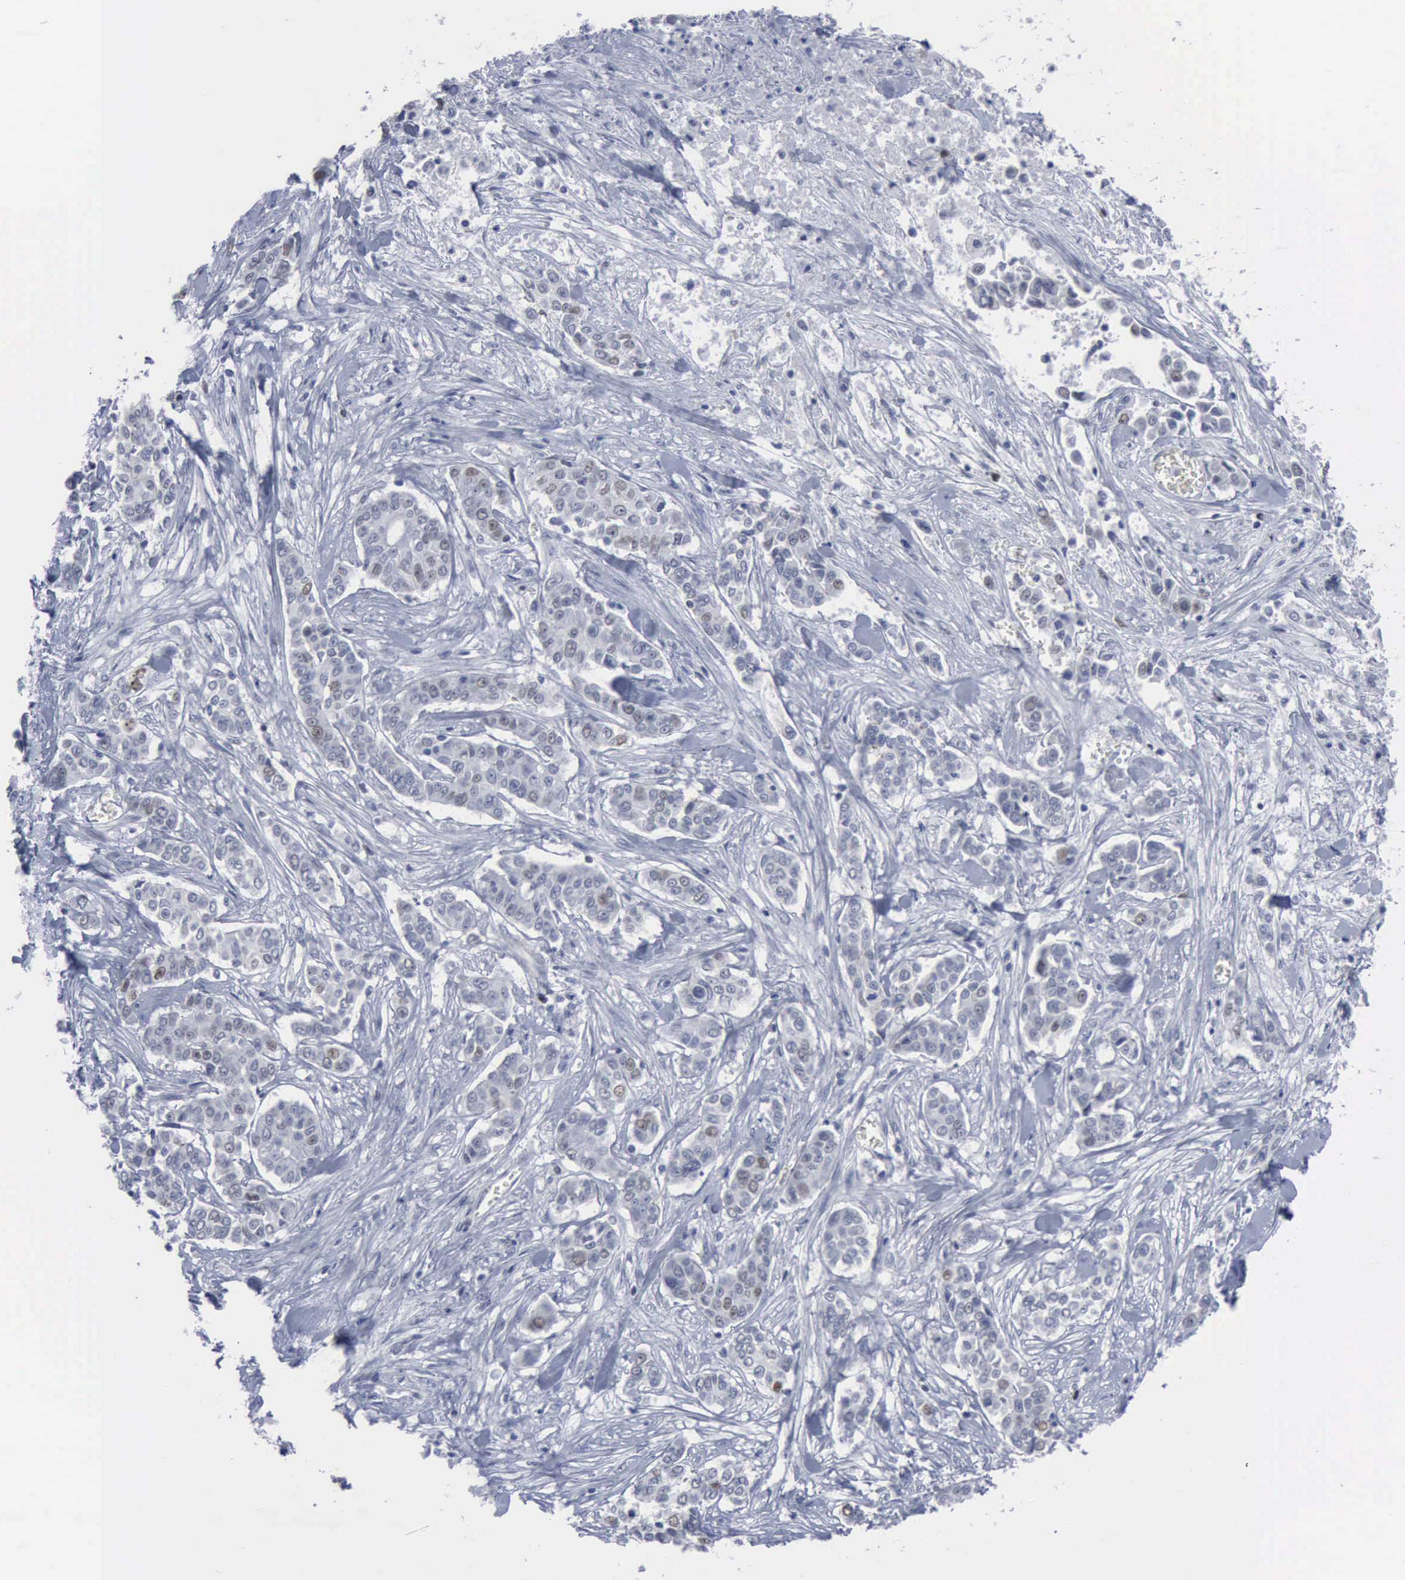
{"staining": {"intensity": "weak", "quantity": "<25%", "location": "nuclear"}, "tissue": "pancreatic cancer", "cell_type": "Tumor cells", "image_type": "cancer", "snomed": [{"axis": "morphology", "description": "Adenocarcinoma, NOS"}, {"axis": "topography", "description": "Pancreas"}], "caption": "DAB (3,3'-diaminobenzidine) immunohistochemical staining of adenocarcinoma (pancreatic) reveals no significant positivity in tumor cells. (DAB (3,3'-diaminobenzidine) immunohistochemistry visualized using brightfield microscopy, high magnification).", "gene": "MCM5", "patient": {"sex": "female", "age": 52}}